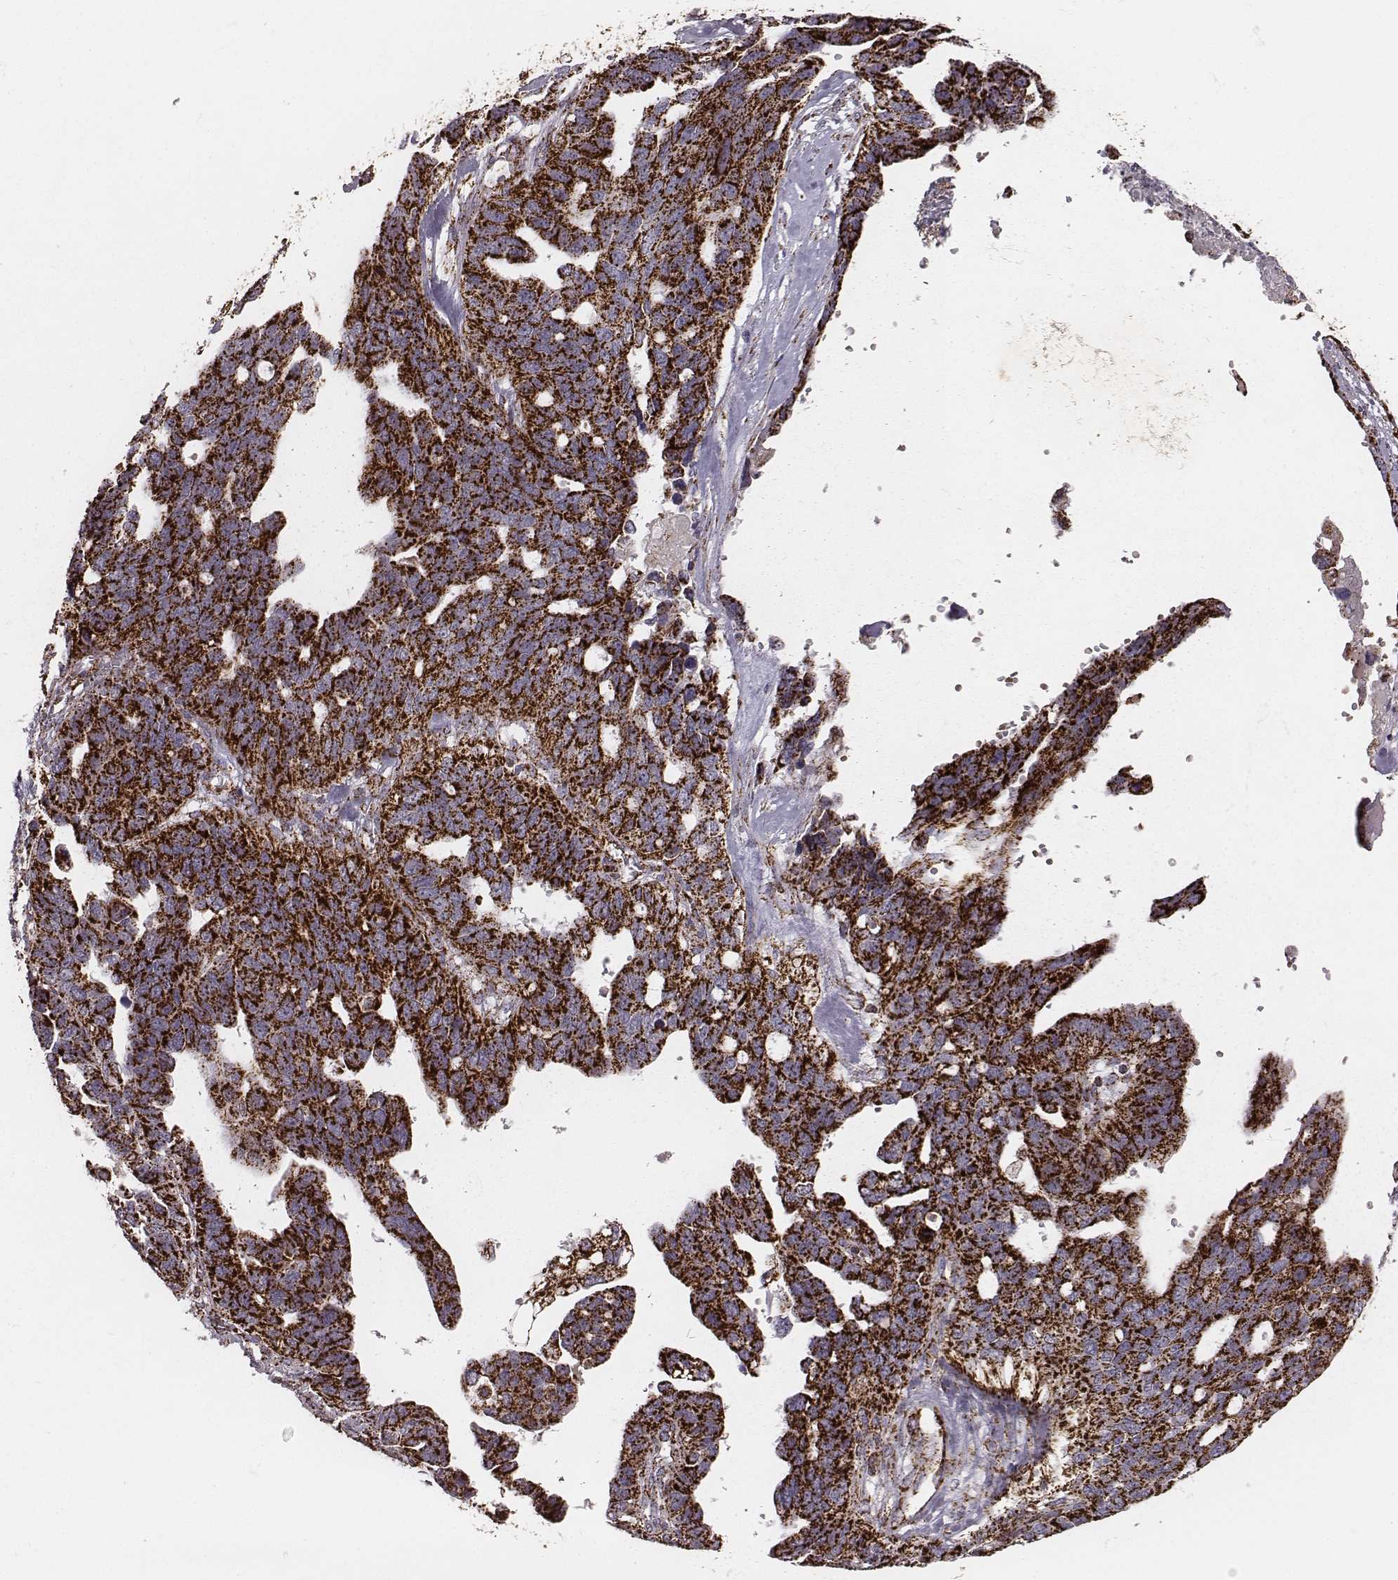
{"staining": {"intensity": "strong", "quantity": ">75%", "location": "cytoplasmic/membranous"}, "tissue": "ovarian cancer", "cell_type": "Tumor cells", "image_type": "cancer", "snomed": [{"axis": "morphology", "description": "Cystadenocarcinoma, serous, NOS"}, {"axis": "topography", "description": "Ovary"}], "caption": "IHC histopathology image of human serous cystadenocarcinoma (ovarian) stained for a protein (brown), which reveals high levels of strong cytoplasmic/membranous expression in approximately >75% of tumor cells.", "gene": "TUFM", "patient": {"sex": "female", "age": 69}}